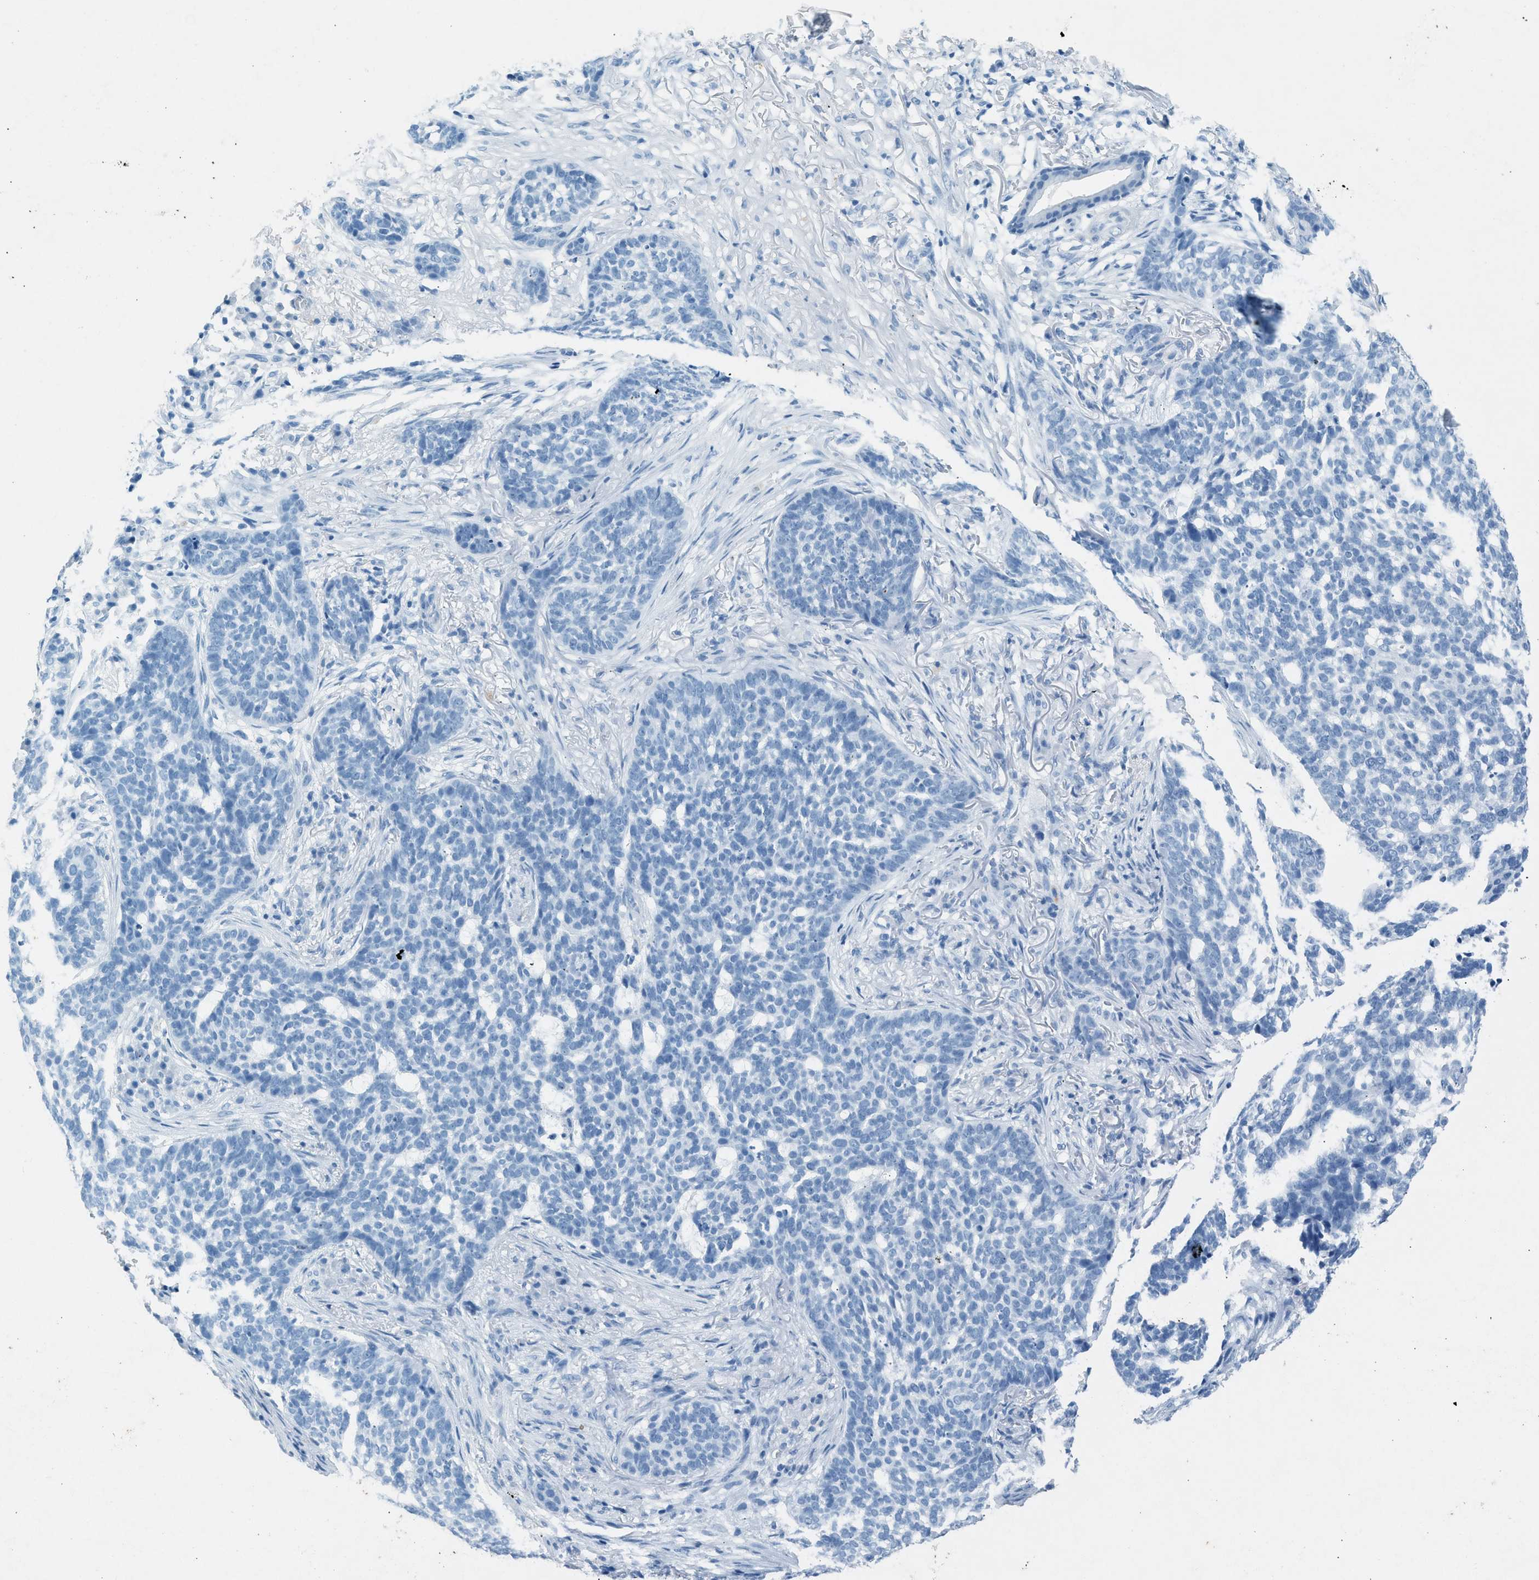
{"staining": {"intensity": "negative", "quantity": "none", "location": "none"}, "tissue": "skin cancer", "cell_type": "Tumor cells", "image_type": "cancer", "snomed": [{"axis": "morphology", "description": "Basal cell carcinoma"}, {"axis": "topography", "description": "Skin"}], "caption": "DAB immunohistochemical staining of human skin cancer demonstrates no significant staining in tumor cells. (Brightfield microscopy of DAB IHC at high magnification).", "gene": "HHATL", "patient": {"sex": "male", "age": 85}}